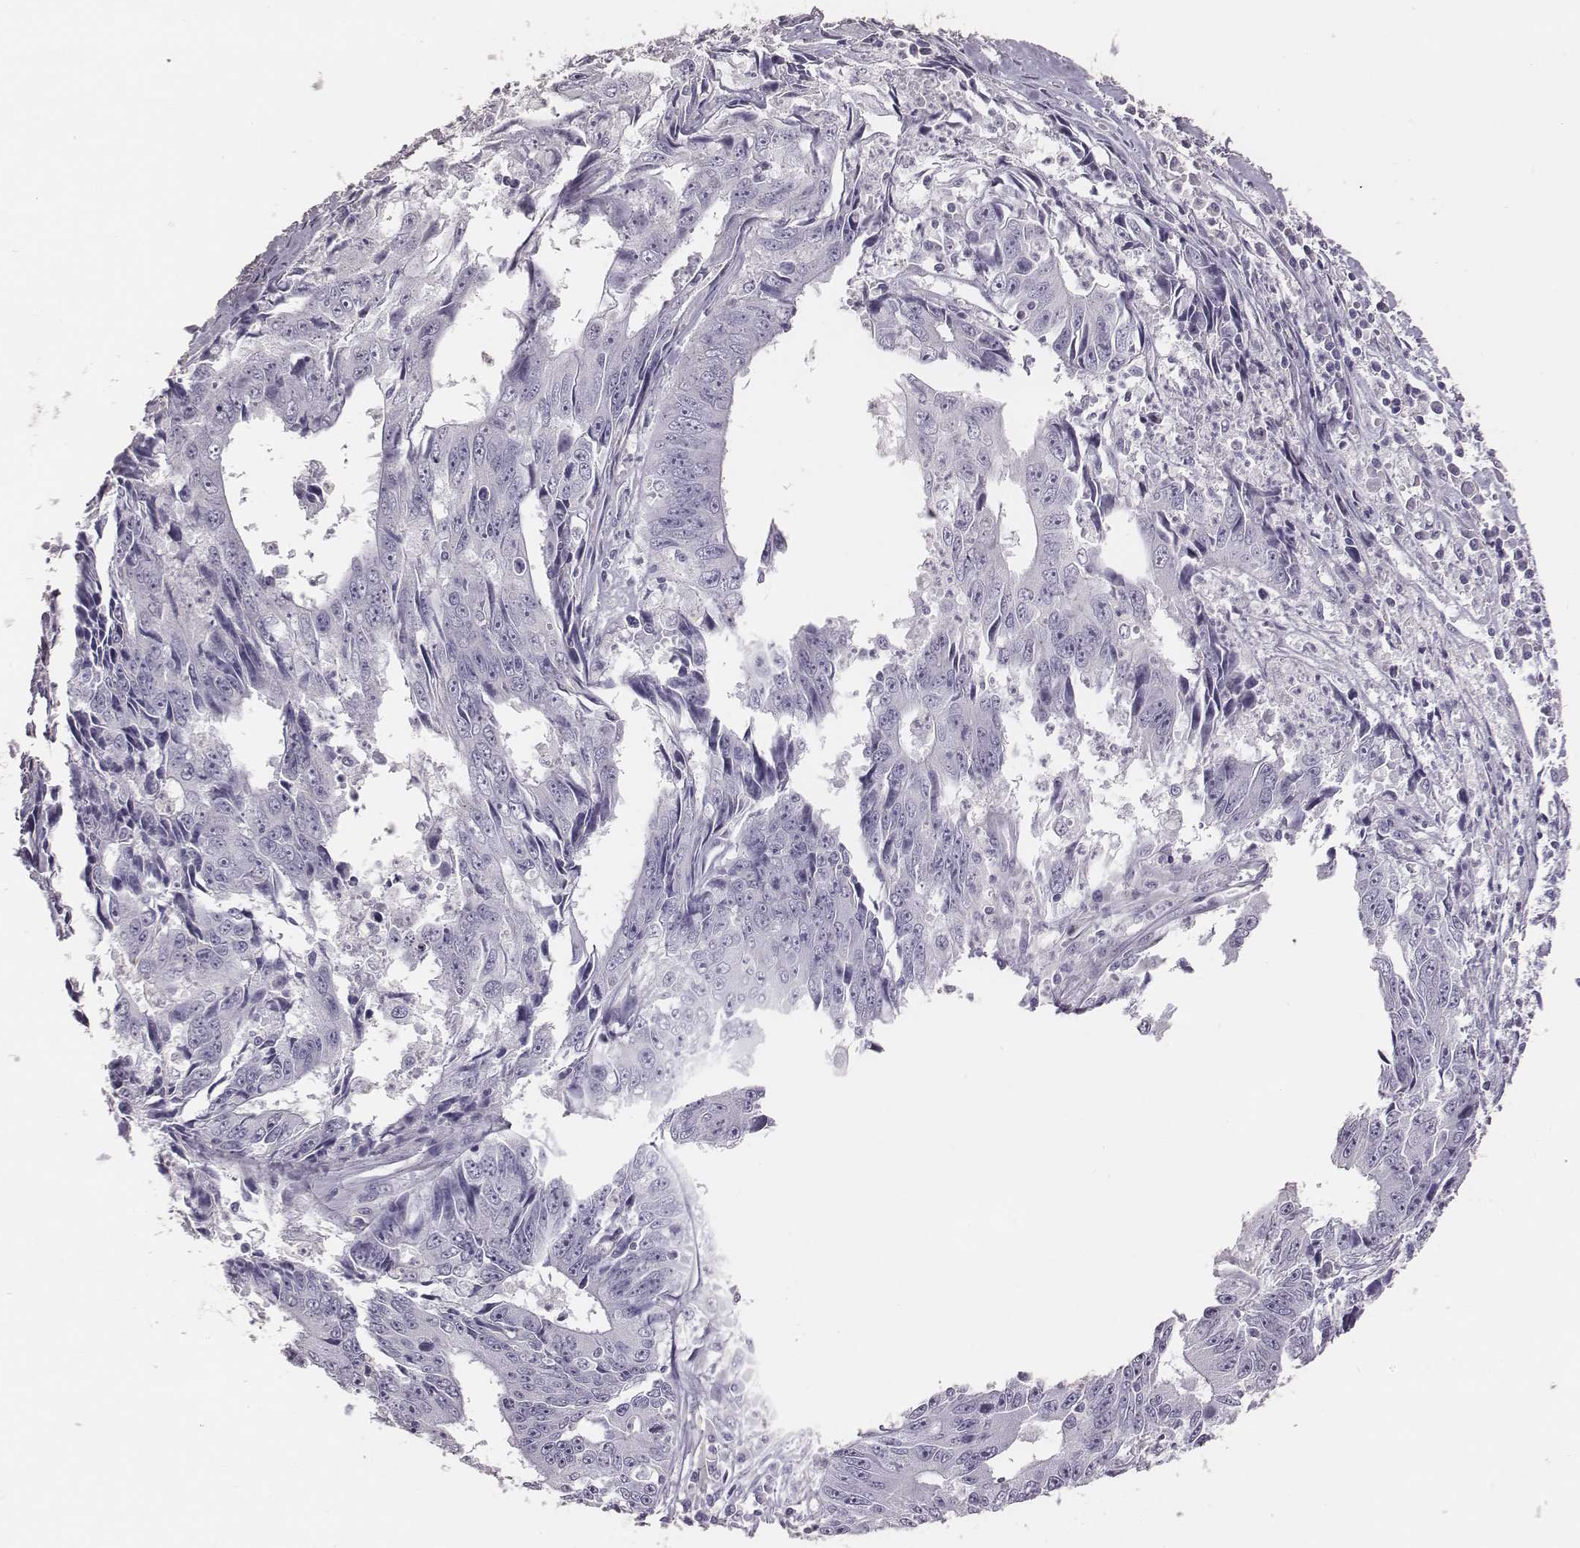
{"staining": {"intensity": "negative", "quantity": "none", "location": "none"}, "tissue": "liver cancer", "cell_type": "Tumor cells", "image_type": "cancer", "snomed": [{"axis": "morphology", "description": "Cholangiocarcinoma"}, {"axis": "topography", "description": "Liver"}], "caption": "Liver cancer (cholangiocarcinoma) was stained to show a protein in brown. There is no significant staining in tumor cells.", "gene": "GUCA1A", "patient": {"sex": "male", "age": 65}}